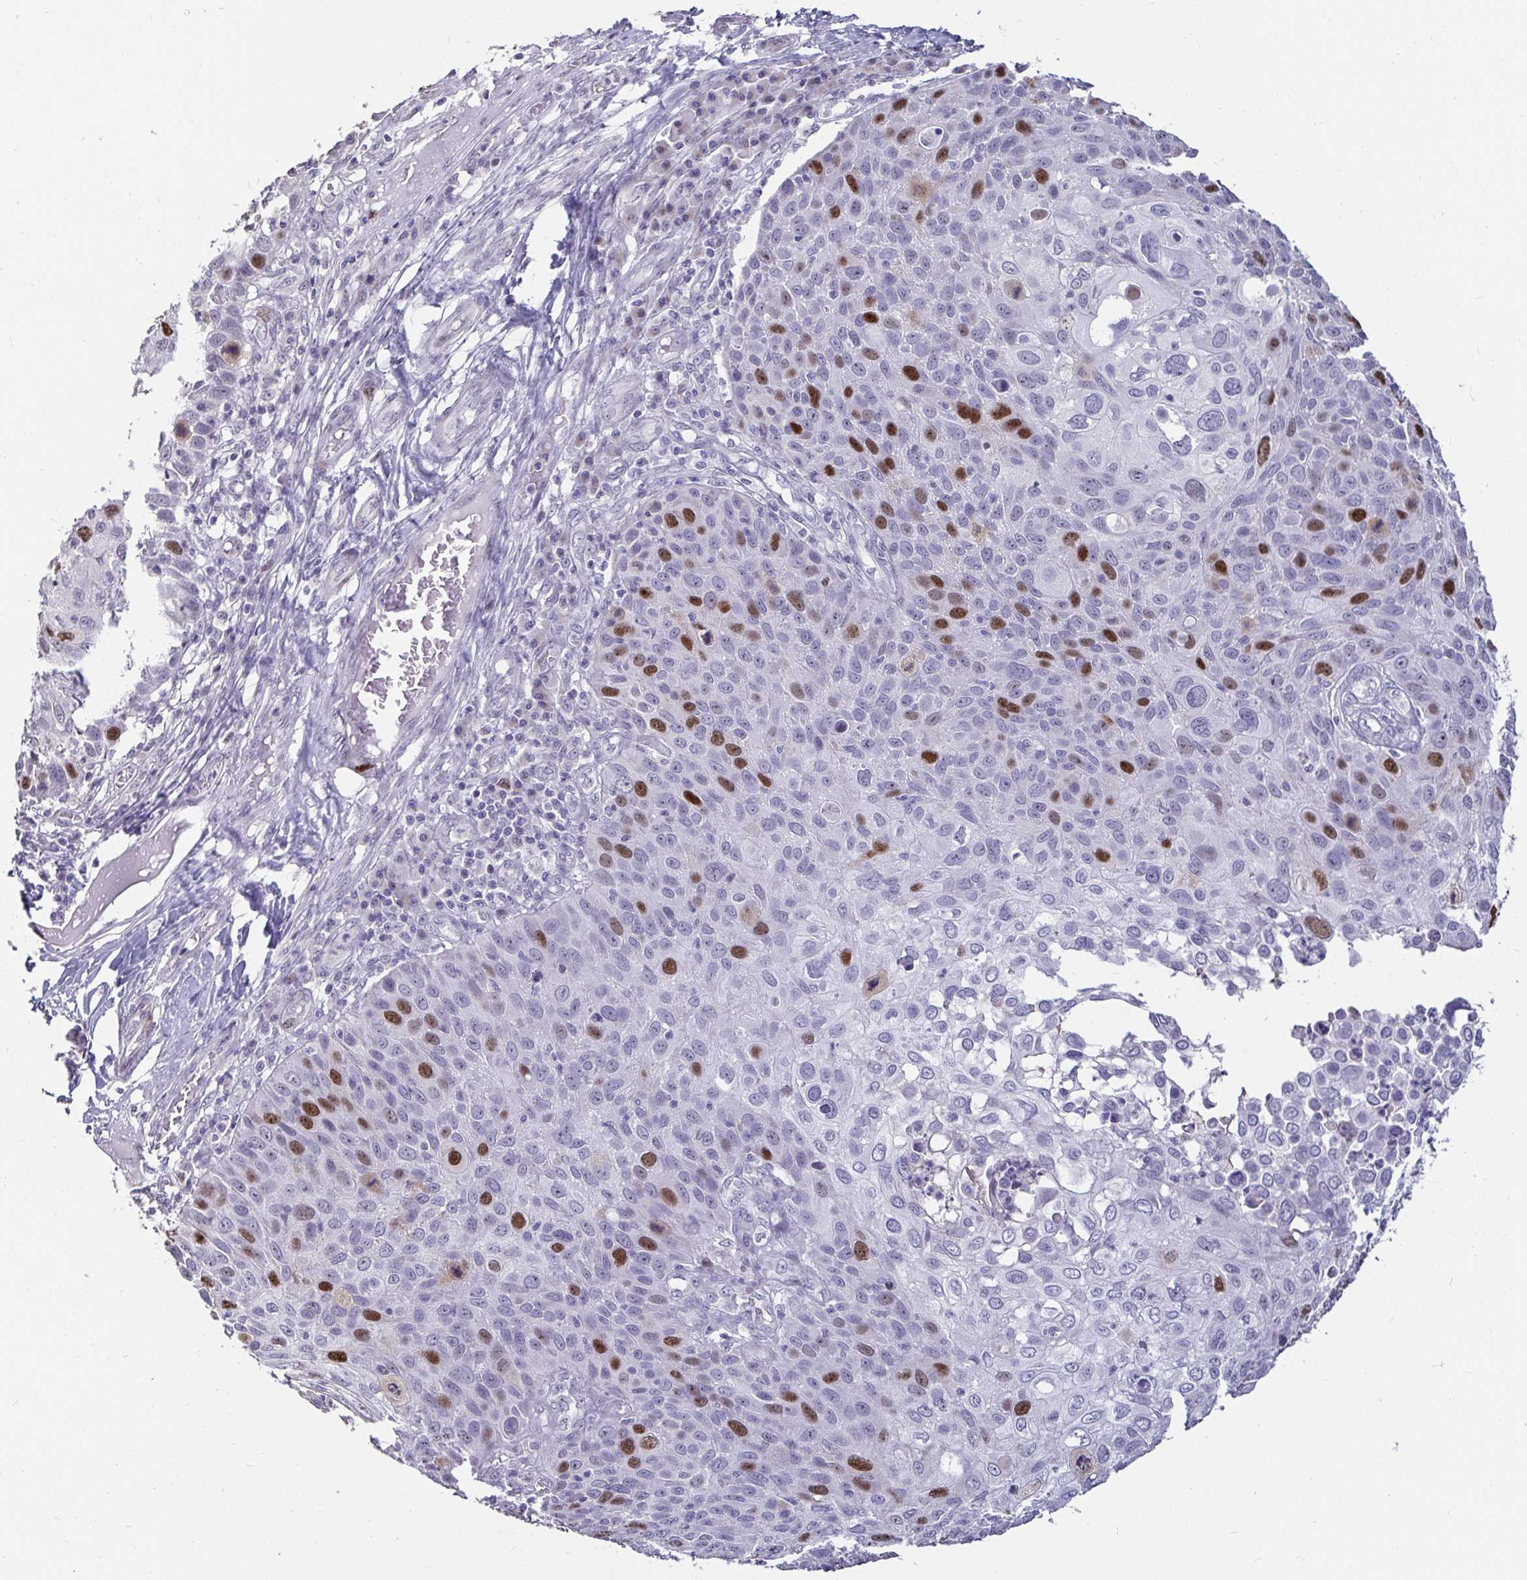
{"staining": {"intensity": "moderate", "quantity": "25%-75%", "location": "nuclear"}, "tissue": "skin cancer", "cell_type": "Tumor cells", "image_type": "cancer", "snomed": [{"axis": "morphology", "description": "Squamous cell carcinoma, NOS"}, {"axis": "topography", "description": "Skin"}], "caption": "Immunohistochemistry photomicrograph of human skin cancer stained for a protein (brown), which demonstrates medium levels of moderate nuclear positivity in about 25%-75% of tumor cells.", "gene": "ANLN", "patient": {"sex": "male", "age": 87}}